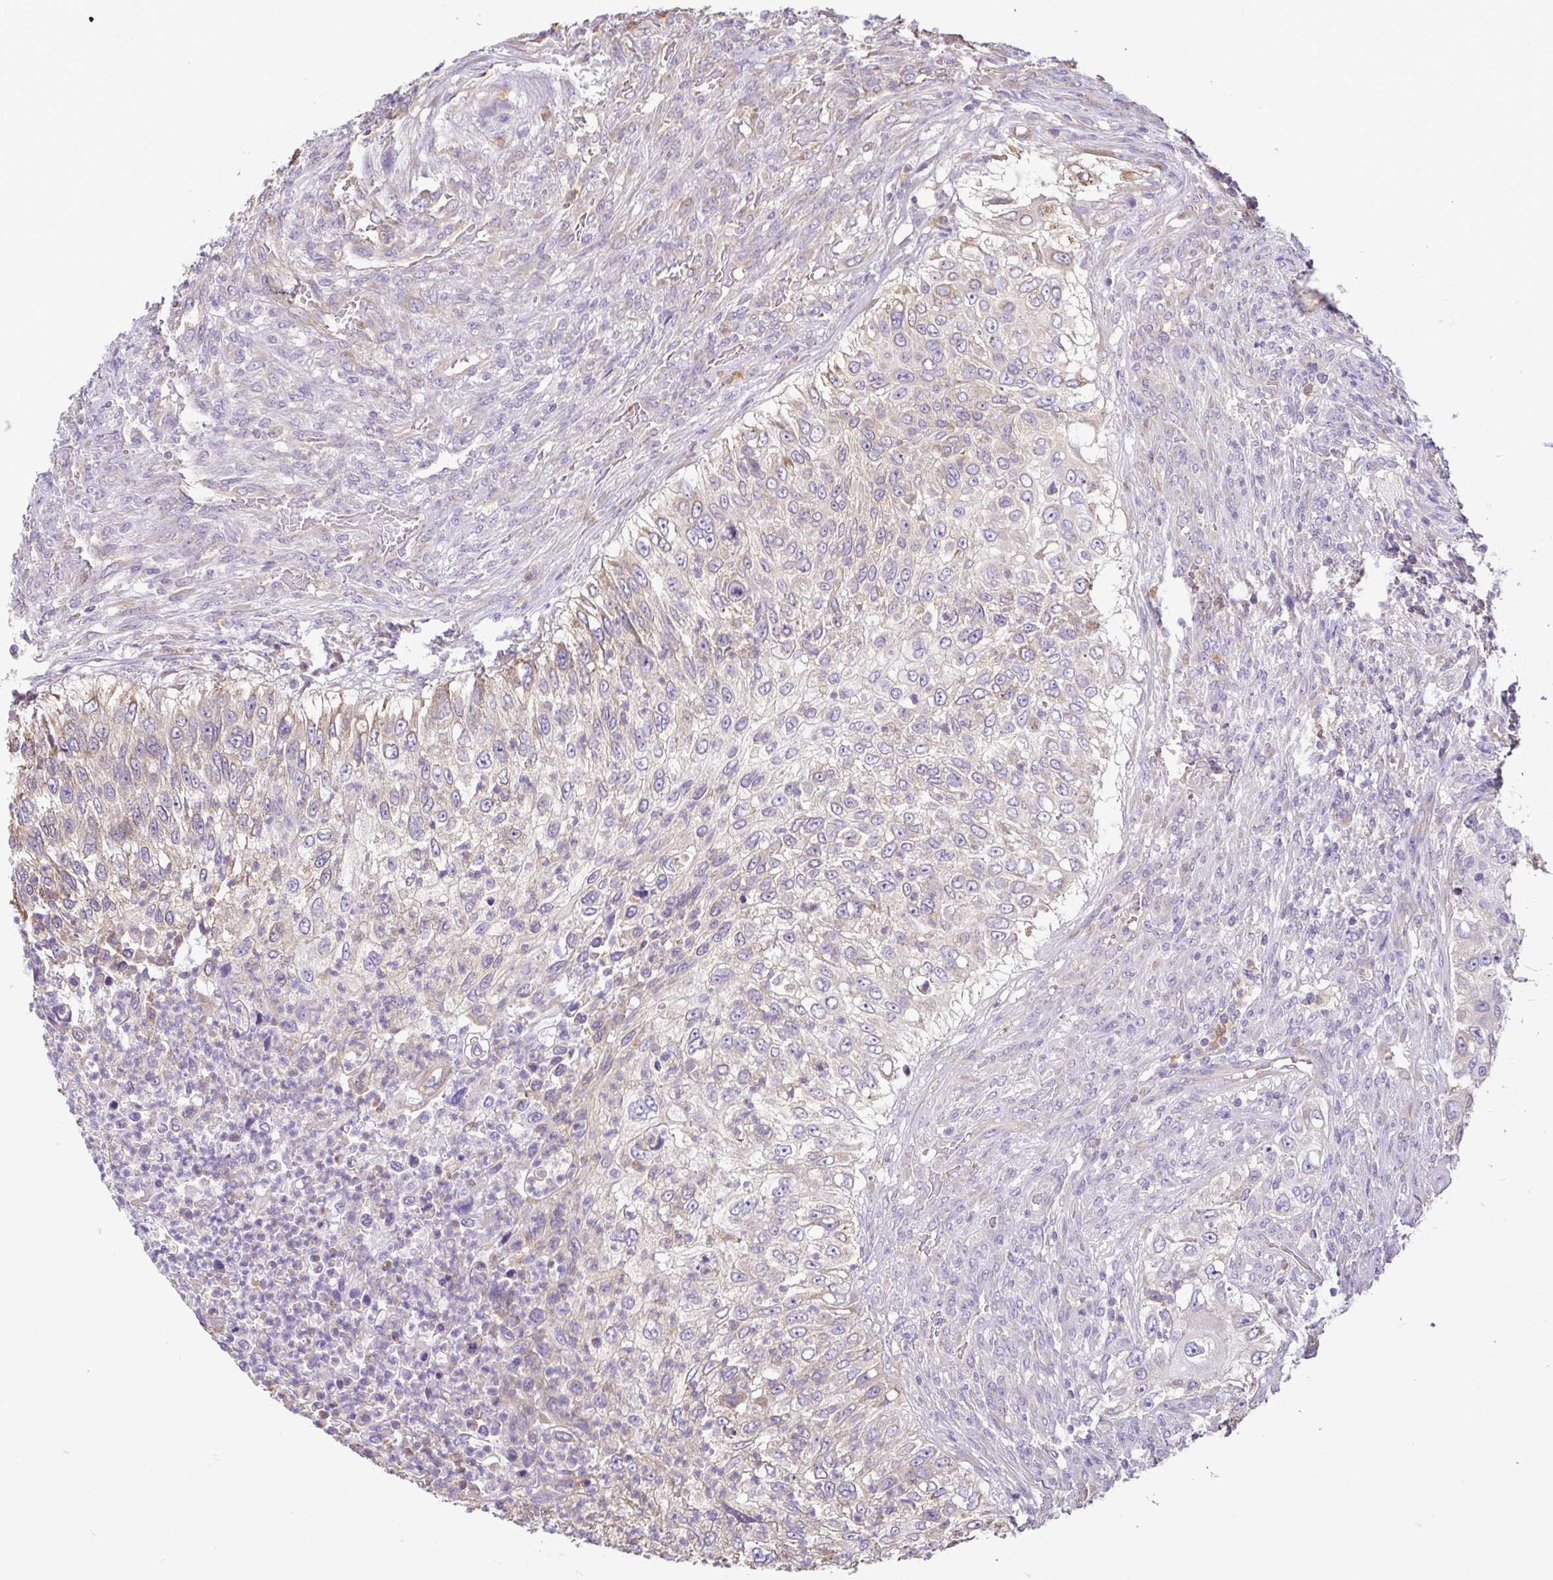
{"staining": {"intensity": "weak", "quantity": "<25%", "location": "cytoplasmic/membranous"}, "tissue": "urothelial cancer", "cell_type": "Tumor cells", "image_type": "cancer", "snomed": [{"axis": "morphology", "description": "Urothelial carcinoma, High grade"}, {"axis": "topography", "description": "Urinary bladder"}], "caption": "A micrograph of human urothelial cancer is negative for staining in tumor cells. (Immunohistochemistry, brightfield microscopy, high magnification).", "gene": "MYL10", "patient": {"sex": "female", "age": 60}}